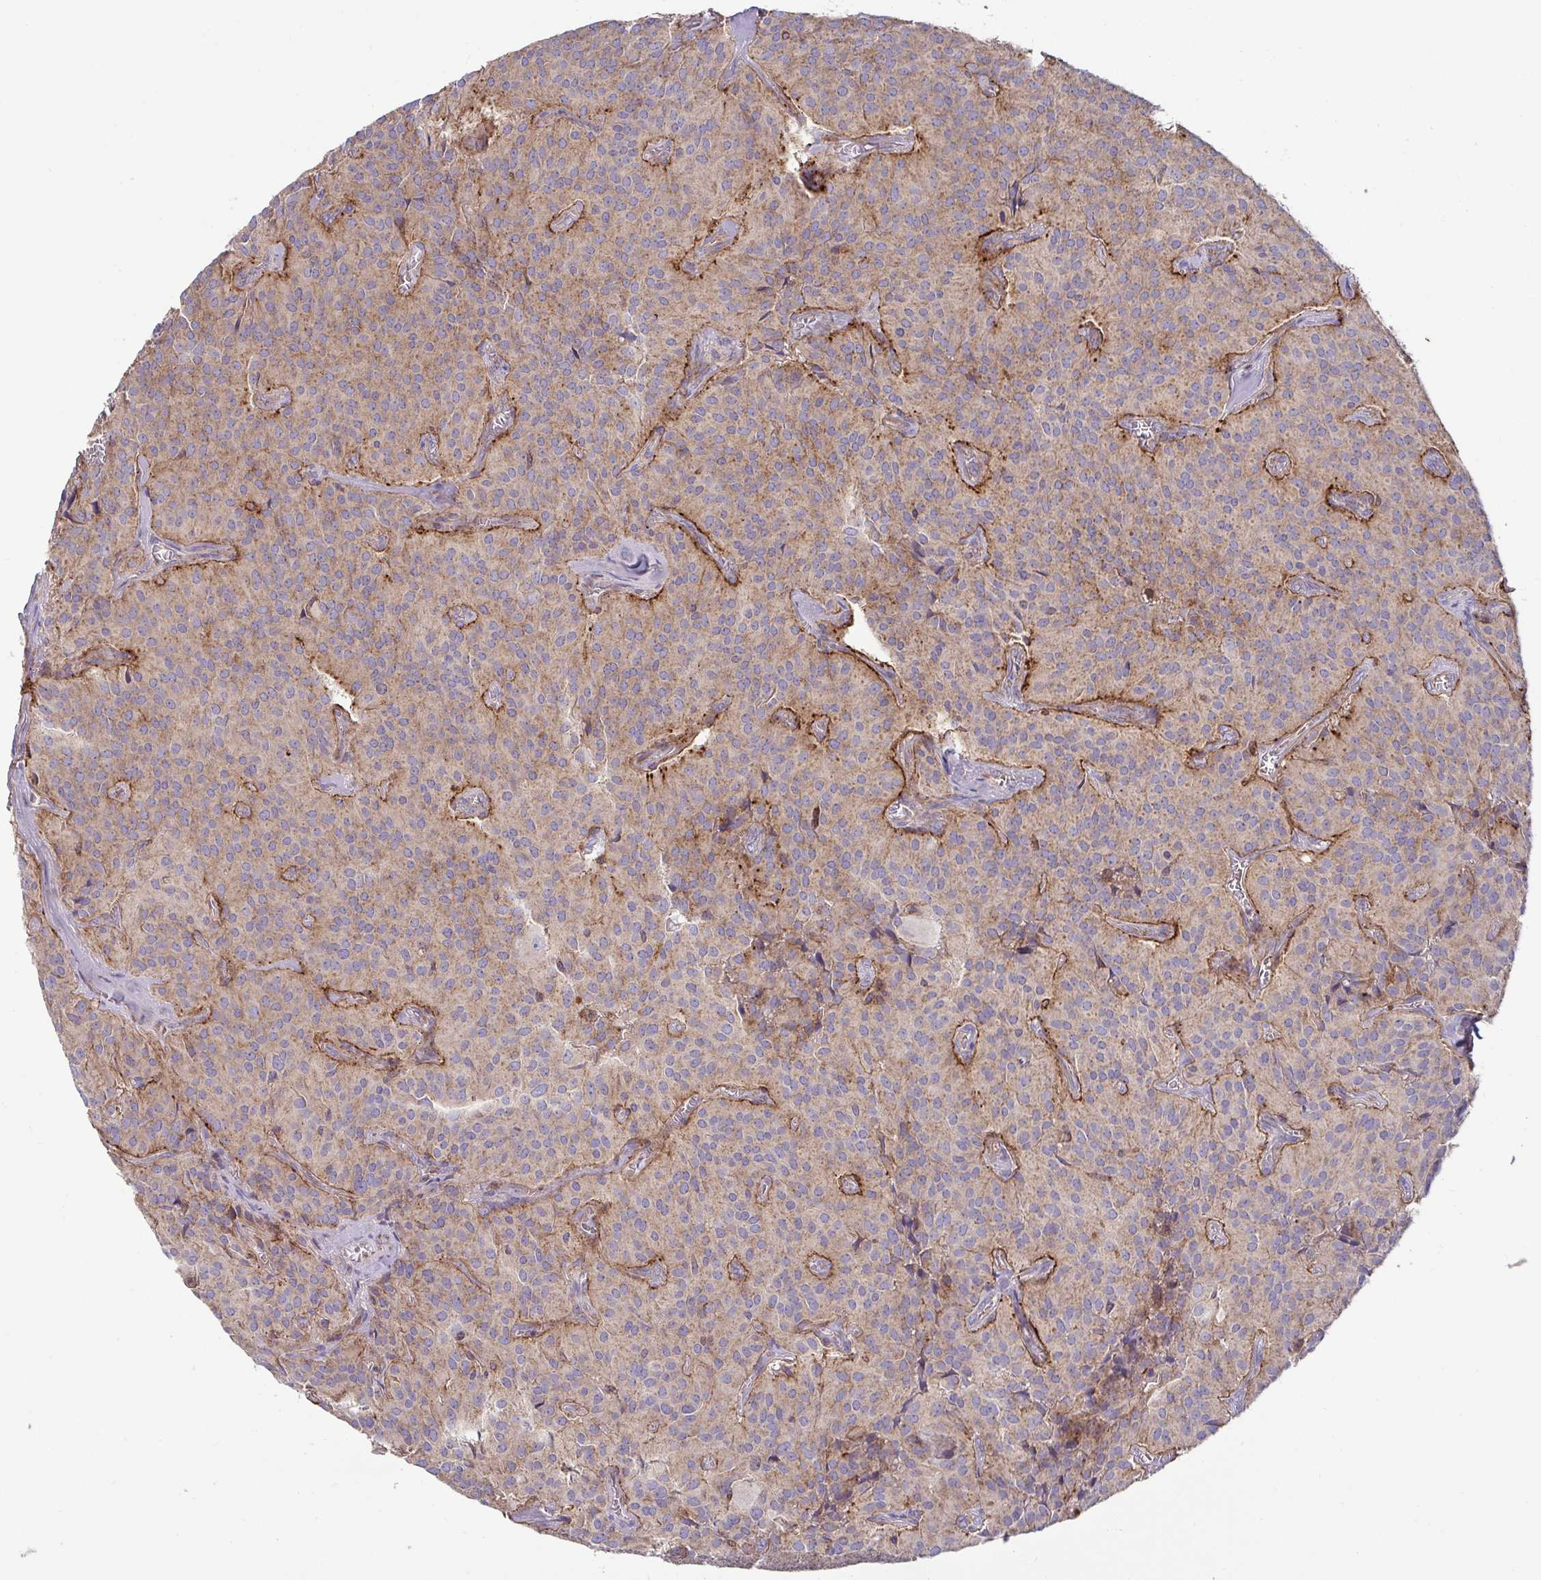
{"staining": {"intensity": "weak", "quantity": "25%-75%", "location": "cytoplasmic/membranous"}, "tissue": "glioma", "cell_type": "Tumor cells", "image_type": "cancer", "snomed": [{"axis": "morphology", "description": "Glioma, malignant, Low grade"}, {"axis": "topography", "description": "Brain"}], "caption": "About 25%-75% of tumor cells in glioma exhibit weak cytoplasmic/membranous protein expression as visualized by brown immunohistochemical staining.", "gene": "SPRY1", "patient": {"sex": "male", "age": 42}}